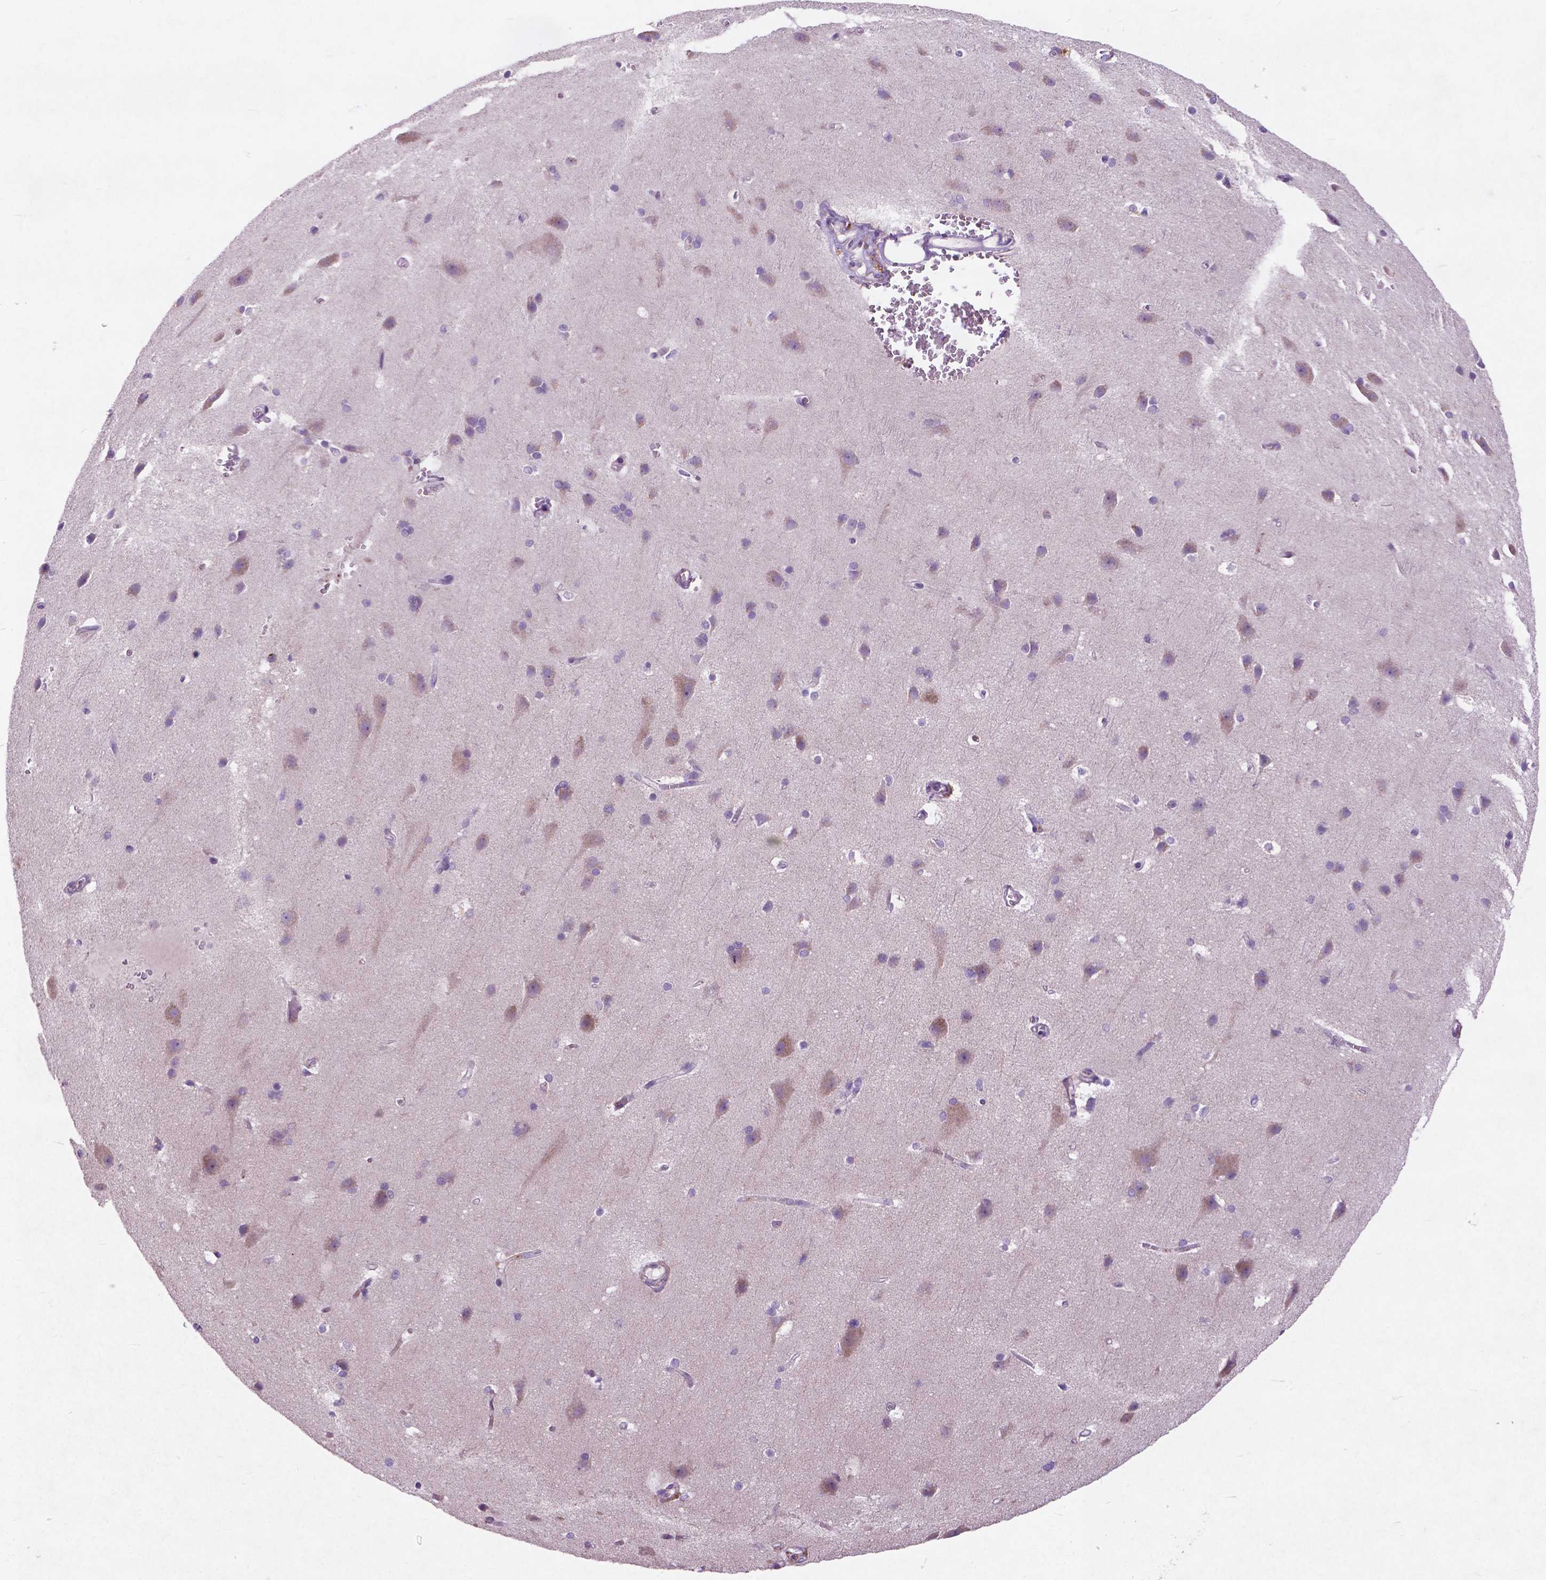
{"staining": {"intensity": "weak", "quantity": ">75%", "location": "cytoplasmic/membranous"}, "tissue": "cerebral cortex", "cell_type": "Endothelial cells", "image_type": "normal", "snomed": [{"axis": "morphology", "description": "Normal tissue, NOS"}, {"axis": "topography", "description": "Cerebral cortex"}], "caption": "Human cerebral cortex stained with a brown dye shows weak cytoplasmic/membranous positive expression in about >75% of endothelial cells.", "gene": "ATG4D", "patient": {"sex": "male", "age": 37}}